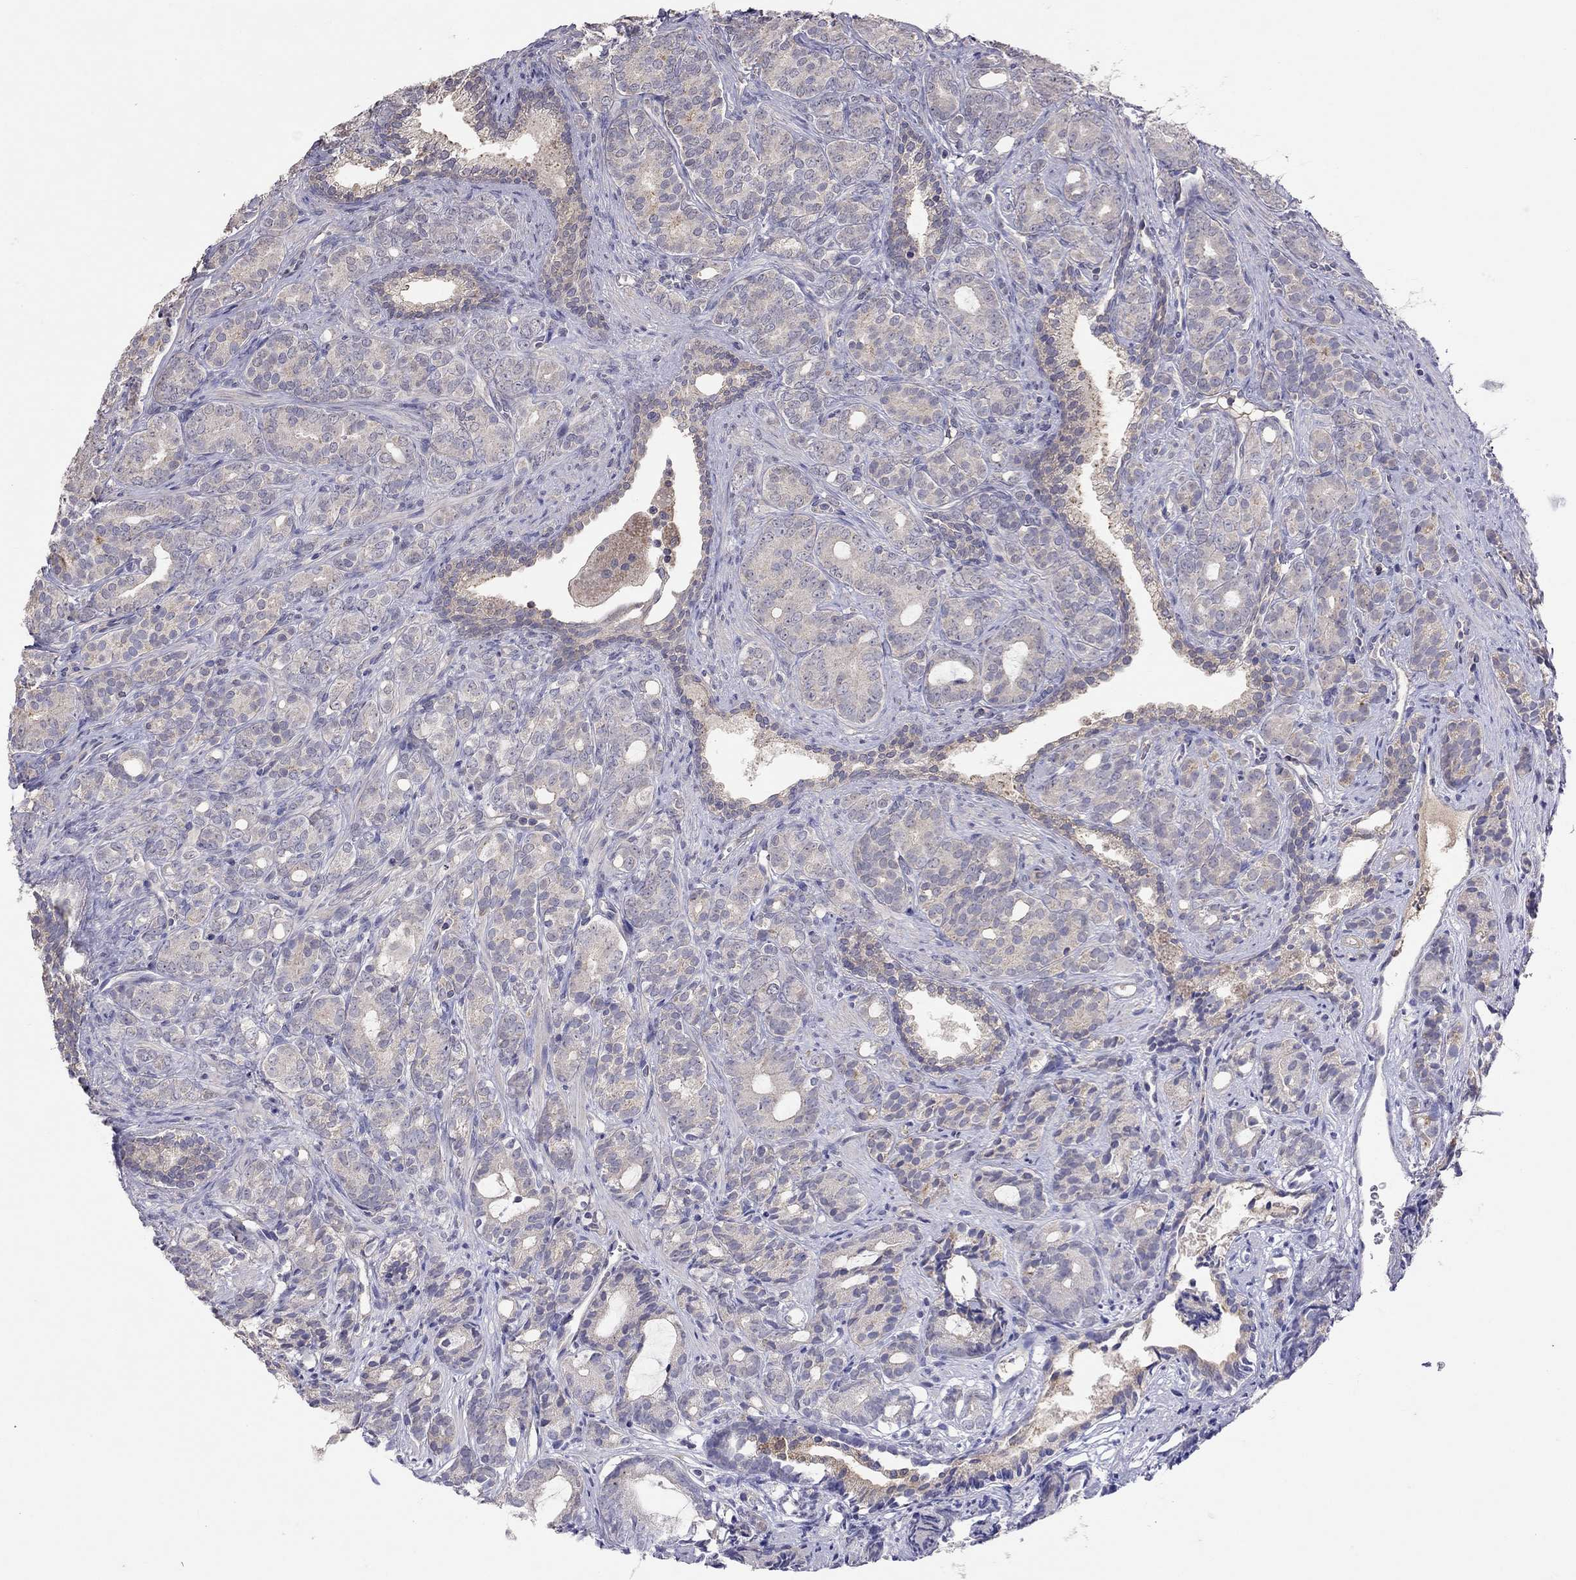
{"staining": {"intensity": "weak", "quantity": "<25%", "location": "cytoplasmic/membranous"}, "tissue": "prostate cancer", "cell_type": "Tumor cells", "image_type": "cancer", "snomed": [{"axis": "morphology", "description": "Adenocarcinoma, High grade"}, {"axis": "topography", "description": "Prostate"}], "caption": "Tumor cells show no significant protein positivity in prostate adenocarcinoma (high-grade).", "gene": "RTP5", "patient": {"sex": "male", "age": 84}}